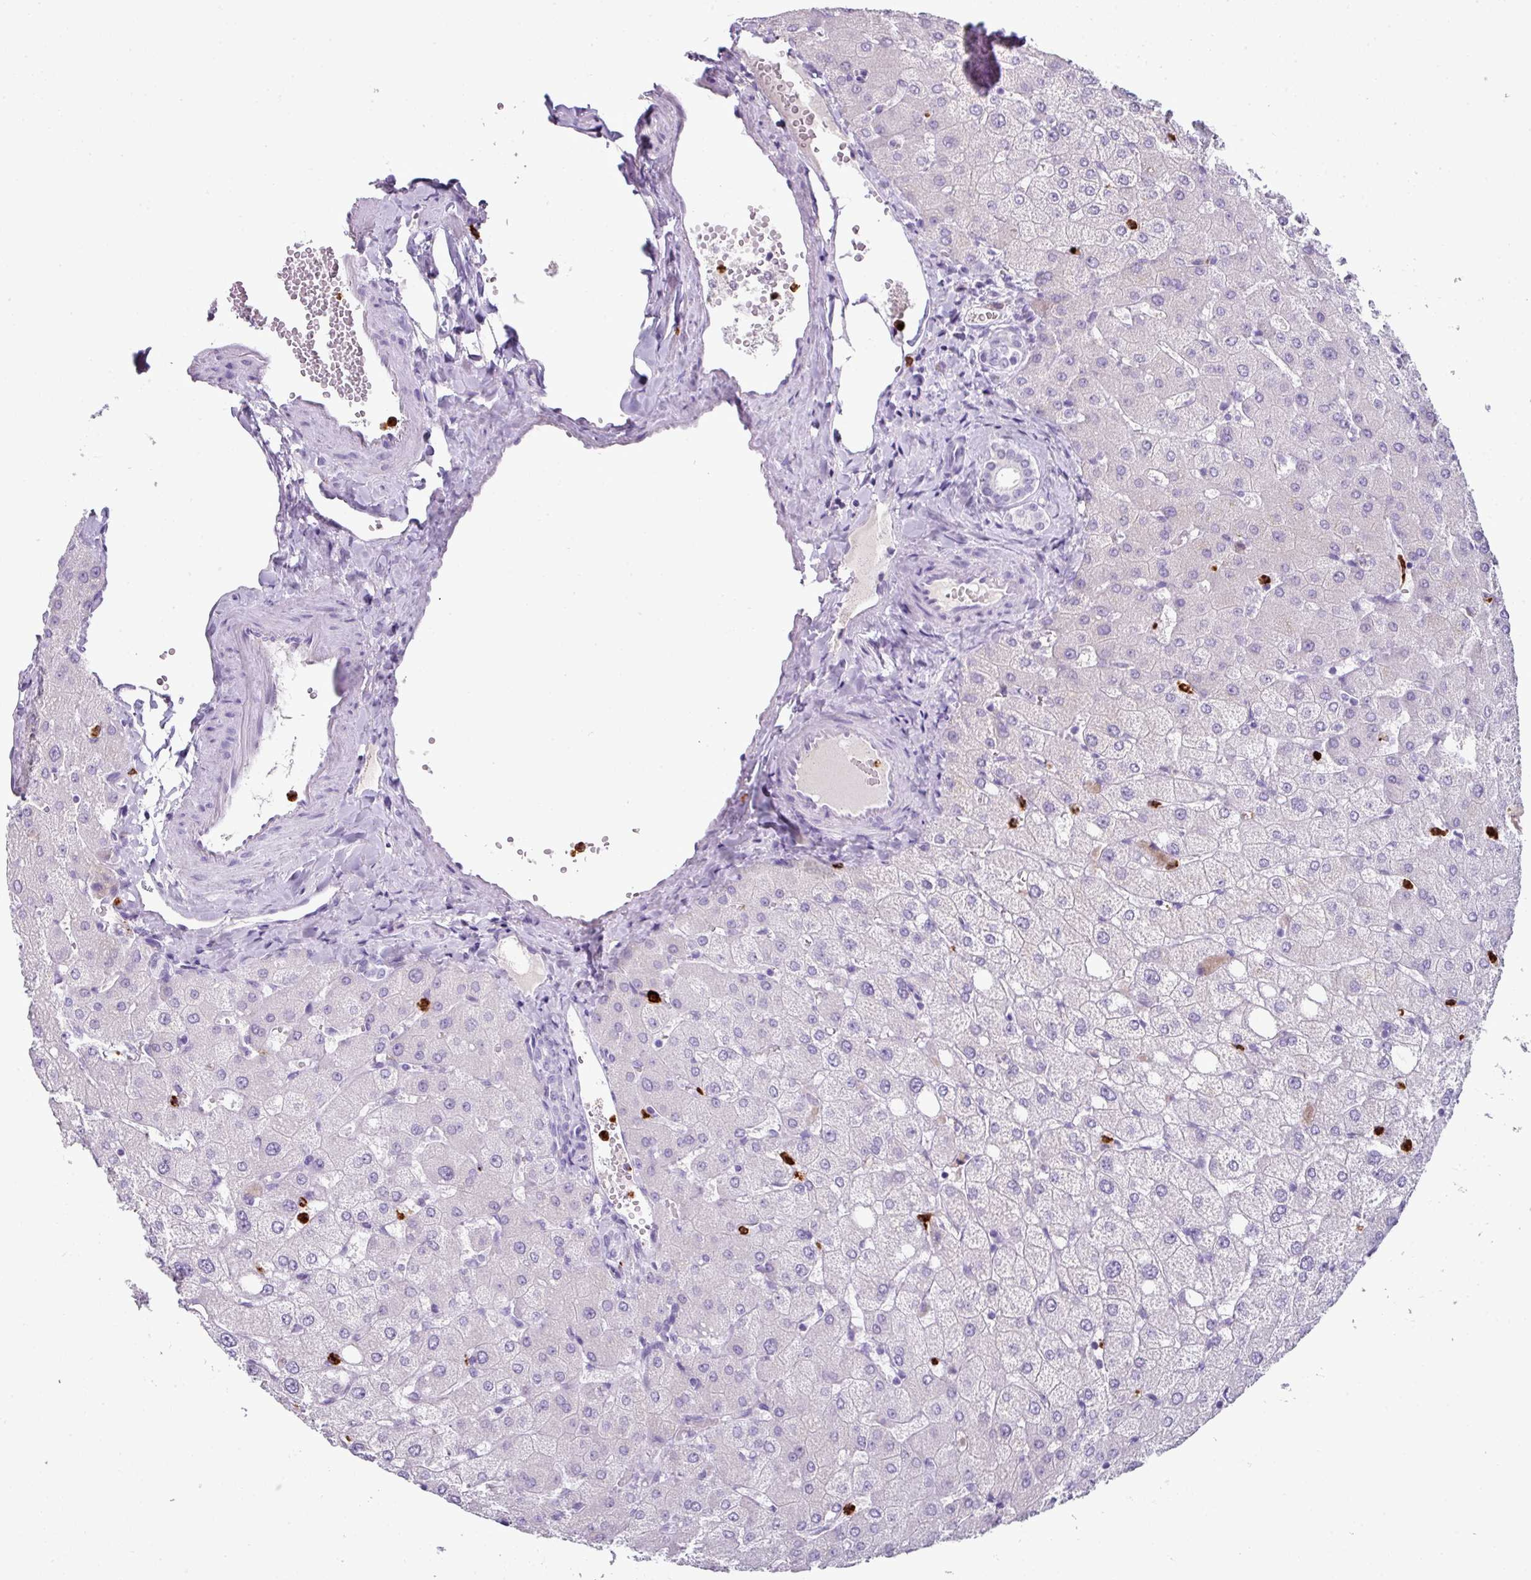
{"staining": {"intensity": "negative", "quantity": "none", "location": "none"}, "tissue": "liver", "cell_type": "Cholangiocytes", "image_type": "normal", "snomed": [{"axis": "morphology", "description": "Normal tissue, NOS"}, {"axis": "topography", "description": "Liver"}], "caption": "Immunohistochemistry (IHC) micrograph of normal liver: human liver stained with DAB (3,3'-diaminobenzidine) shows no significant protein positivity in cholangiocytes.", "gene": "CTSG", "patient": {"sex": "female", "age": 54}}